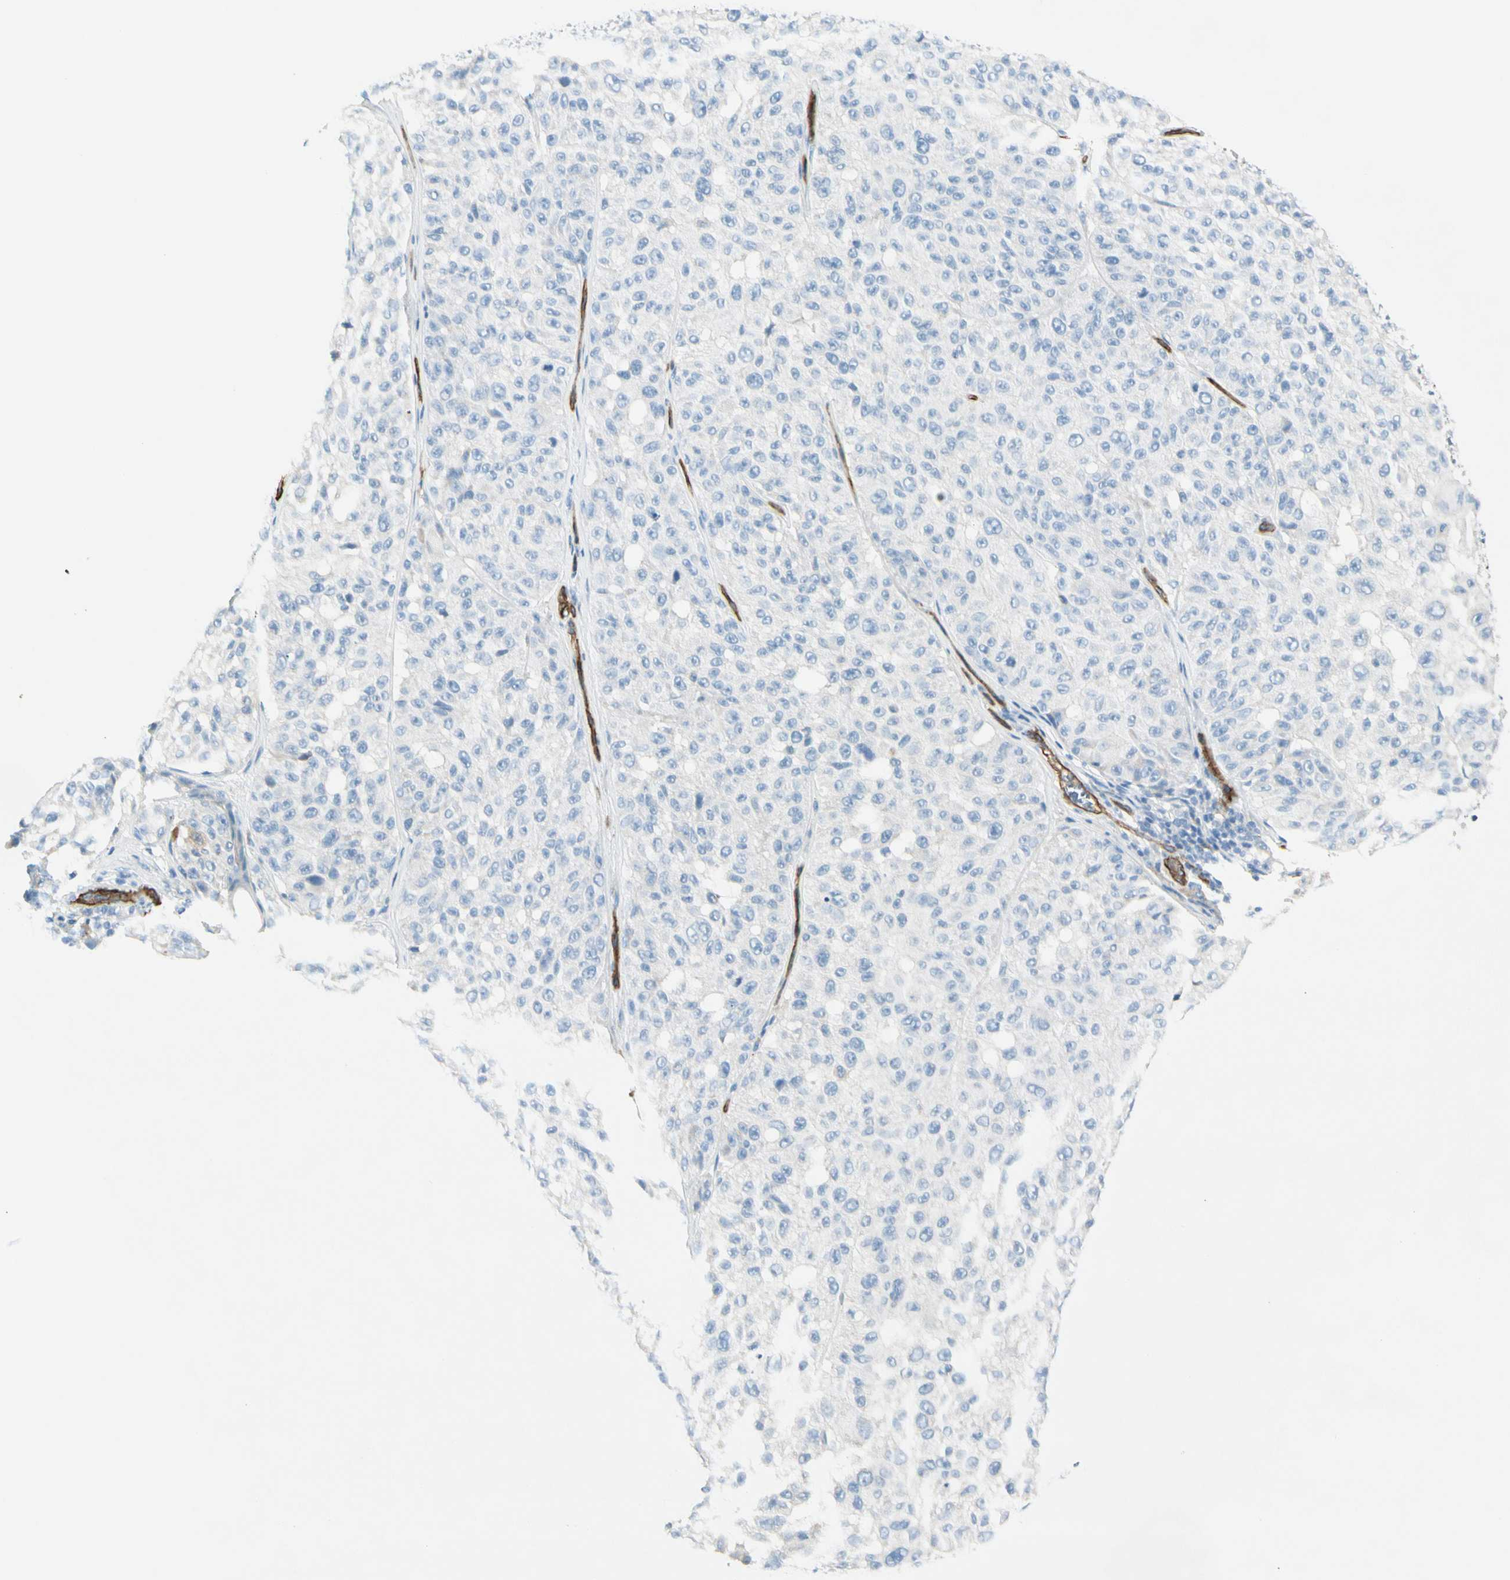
{"staining": {"intensity": "negative", "quantity": "none", "location": "none"}, "tissue": "melanoma", "cell_type": "Tumor cells", "image_type": "cancer", "snomed": [{"axis": "morphology", "description": "Malignant melanoma, NOS"}, {"axis": "topography", "description": "Skin"}], "caption": "A histopathology image of malignant melanoma stained for a protein displays no brown staining in tumor cells. (Brightfield microscopy of DAB immunohistochemistry at high magnification).", "gene": "CD93", "patient": {"sex": "female", "age": 46}}